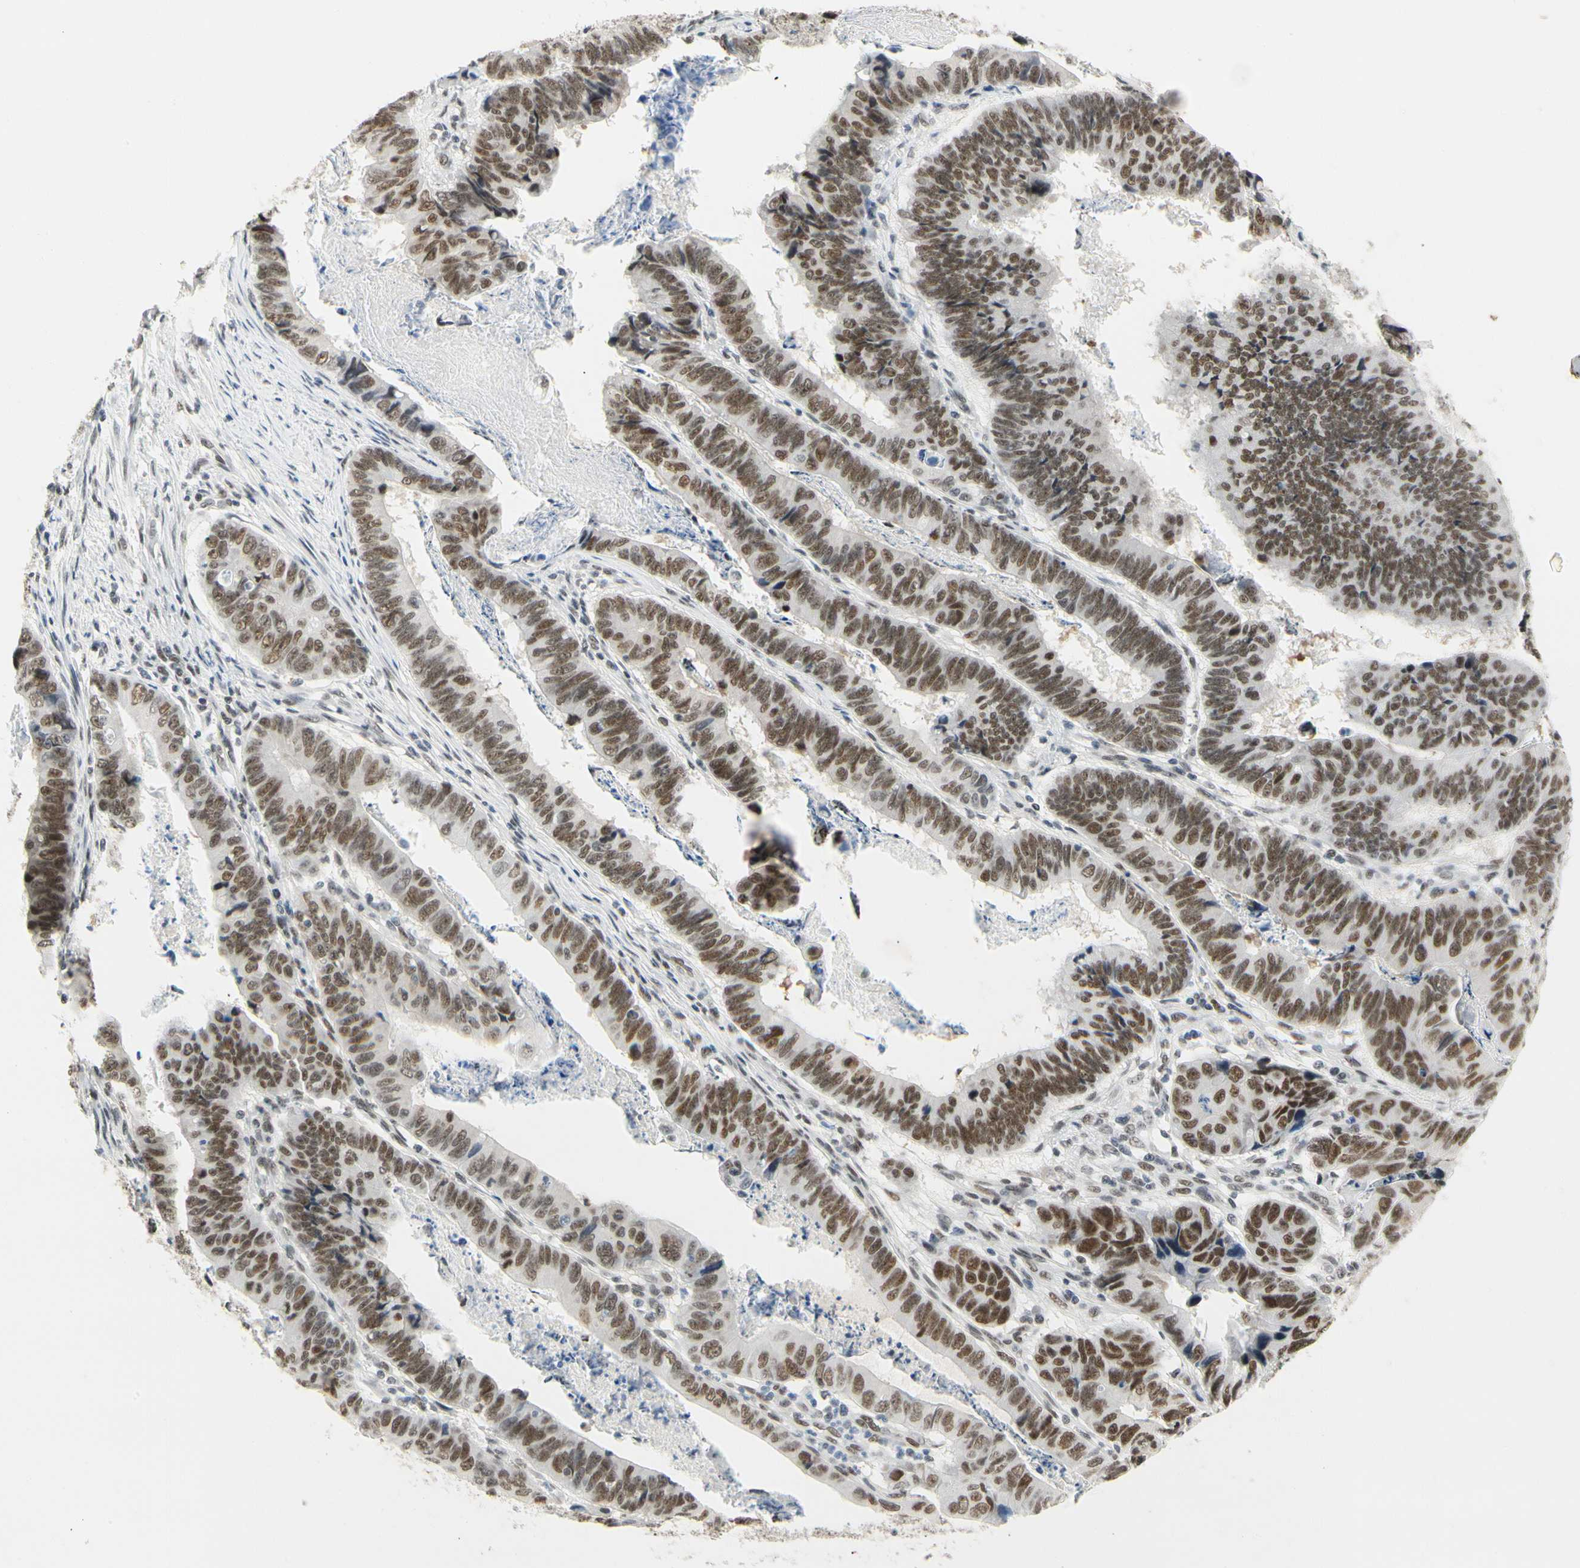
{"staining": {"intensity": "moderate", "quantity": ">75%", "location": "nuclear"}, "tissue": "stomach cancer", "cell_type": "Tumor cells", "image_type": "cancer", "snomed": [{"axis": "morphology", "description": "Adenocarcinoma, NOS"}, {"axis": "topography", "description": "Stomach, lower"}], "caption": "Immunohistochemistry staining of stomach cancer (adenocarcinoma), which displays medium levels of moderate nuclear expression in approximately >75% of tumor cells indicating moderate nuclear protein positivity. The staining was performed using DAB (3,3'-diaminobenzidine) (brown) for protein detection and nuclei were counterstained in hematoxylin (blue).", "gene": "ZSCAN16", "patient": {"sex": "male", "age": 77}}